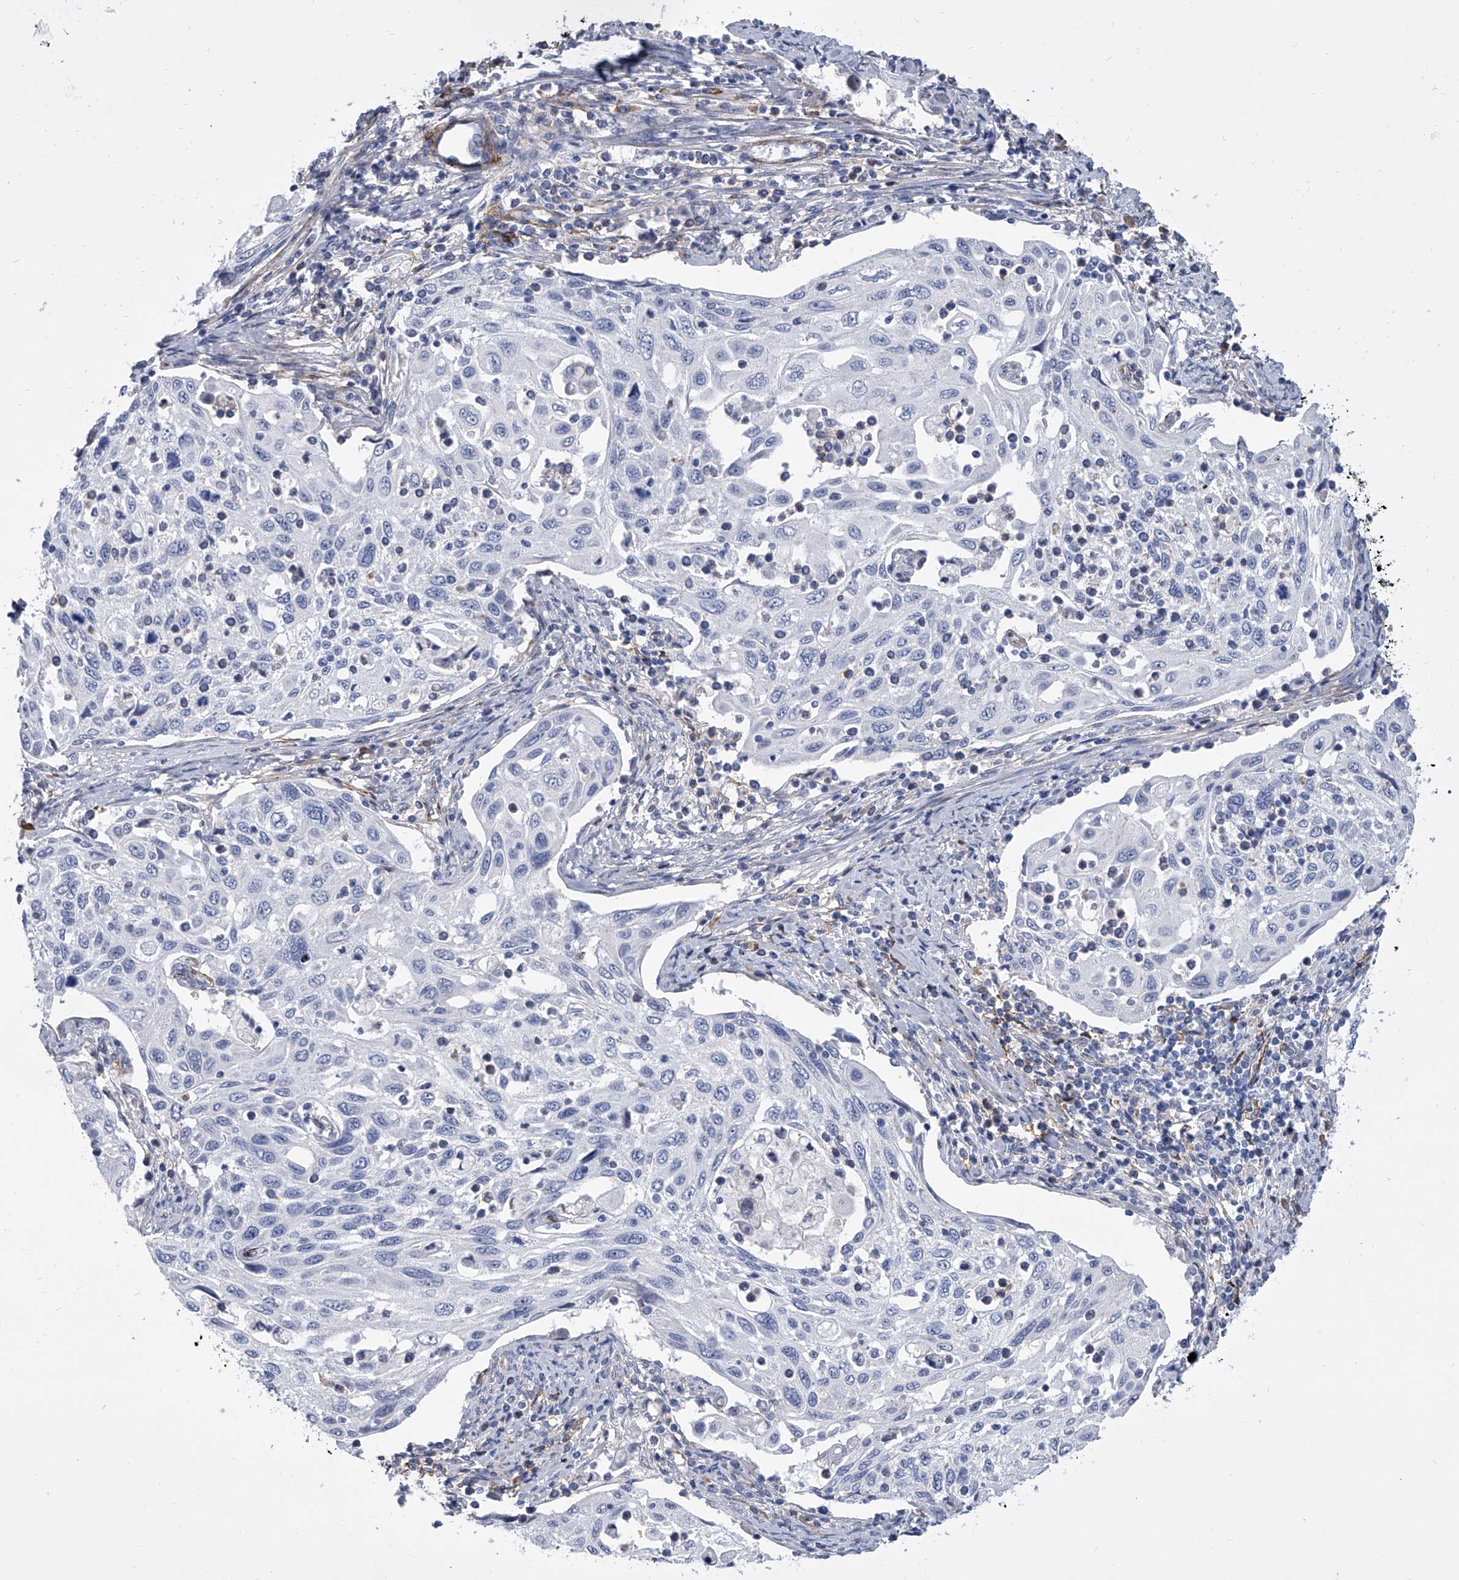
{"staining": {"intensity": "negative", "quantity": "none", "location": "none"}, "tissue": "cervical cancer", "cell_type": "Tumor cells", "image_type": "cancer", "snomed": [{"axis": "morphology", "description": "Squamous cell carcinoma, NOS"}, {"axis": "topography", "description": "Cervix"}], "caption": "An image of cervical cancer (squamous cell carcinoma) stained for a protein displays no brown staining in tumor cells. (DAB immunohistochemistry (IHC) with hematoxylin counter stain).", "gene": "ALG14", "patient": {"sex": "female", "age": 70}}